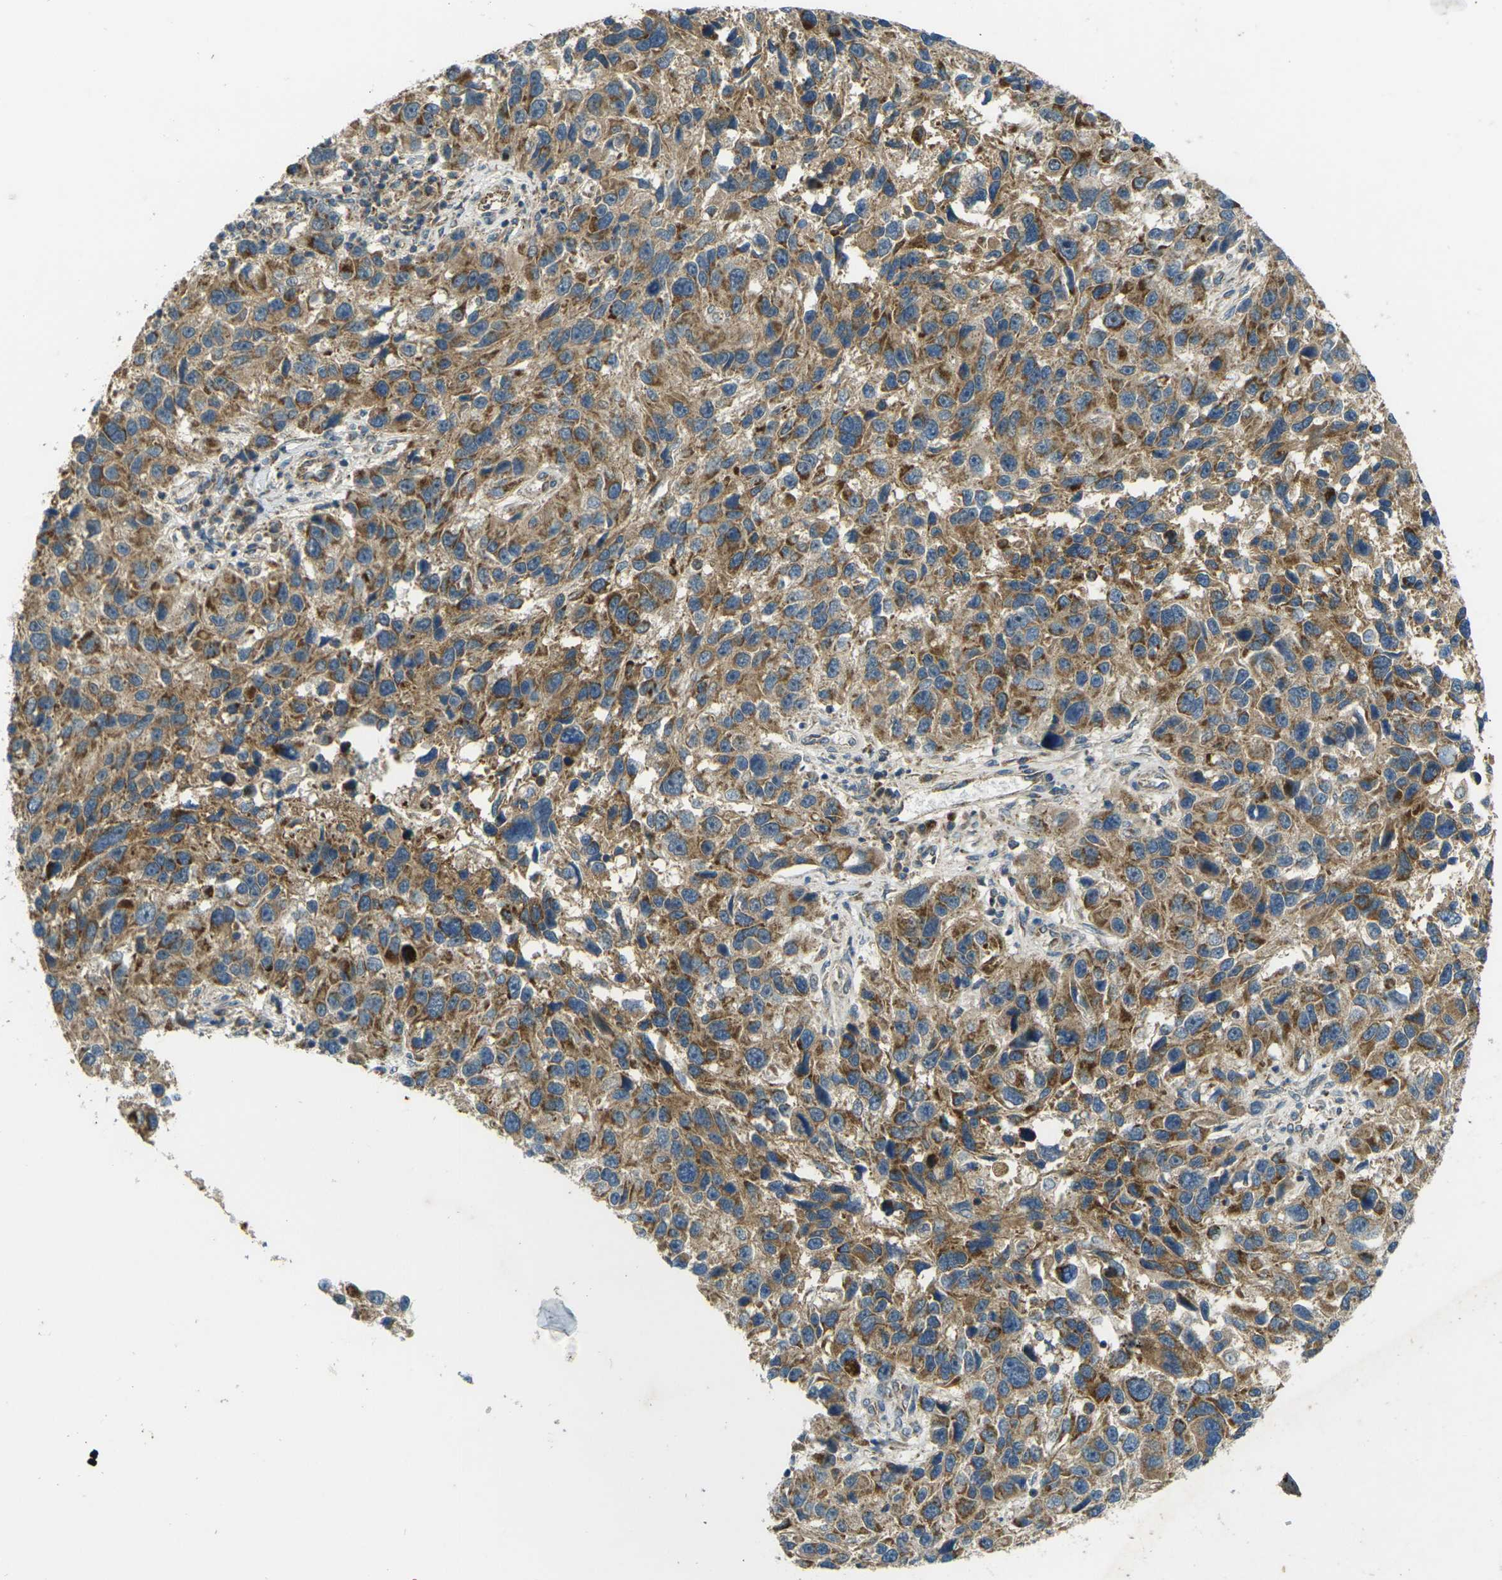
{"staining": {"intensity": "moderate", "quantity": ">75%", "location": "cytoplasmic/membranous"}, "tissue": "melanoma", "cell_type": "Tumor cells", "image_type": "cancer", "snomed": [{"axis": "morphology", "description": "Malignant melanoma, NOS"}, {"axis": "topography", "description": "Skin"}], "caption": "Immunohistochemical staining of melanoma reveals moderate cytoplasmic/membranous protein positivity in approximately >75% of tumor cells. (DAB IHC with brightfield microscopy, high magnification).", "gene": "IGF1R", "patient": {"sex": "male", "age": 53}}